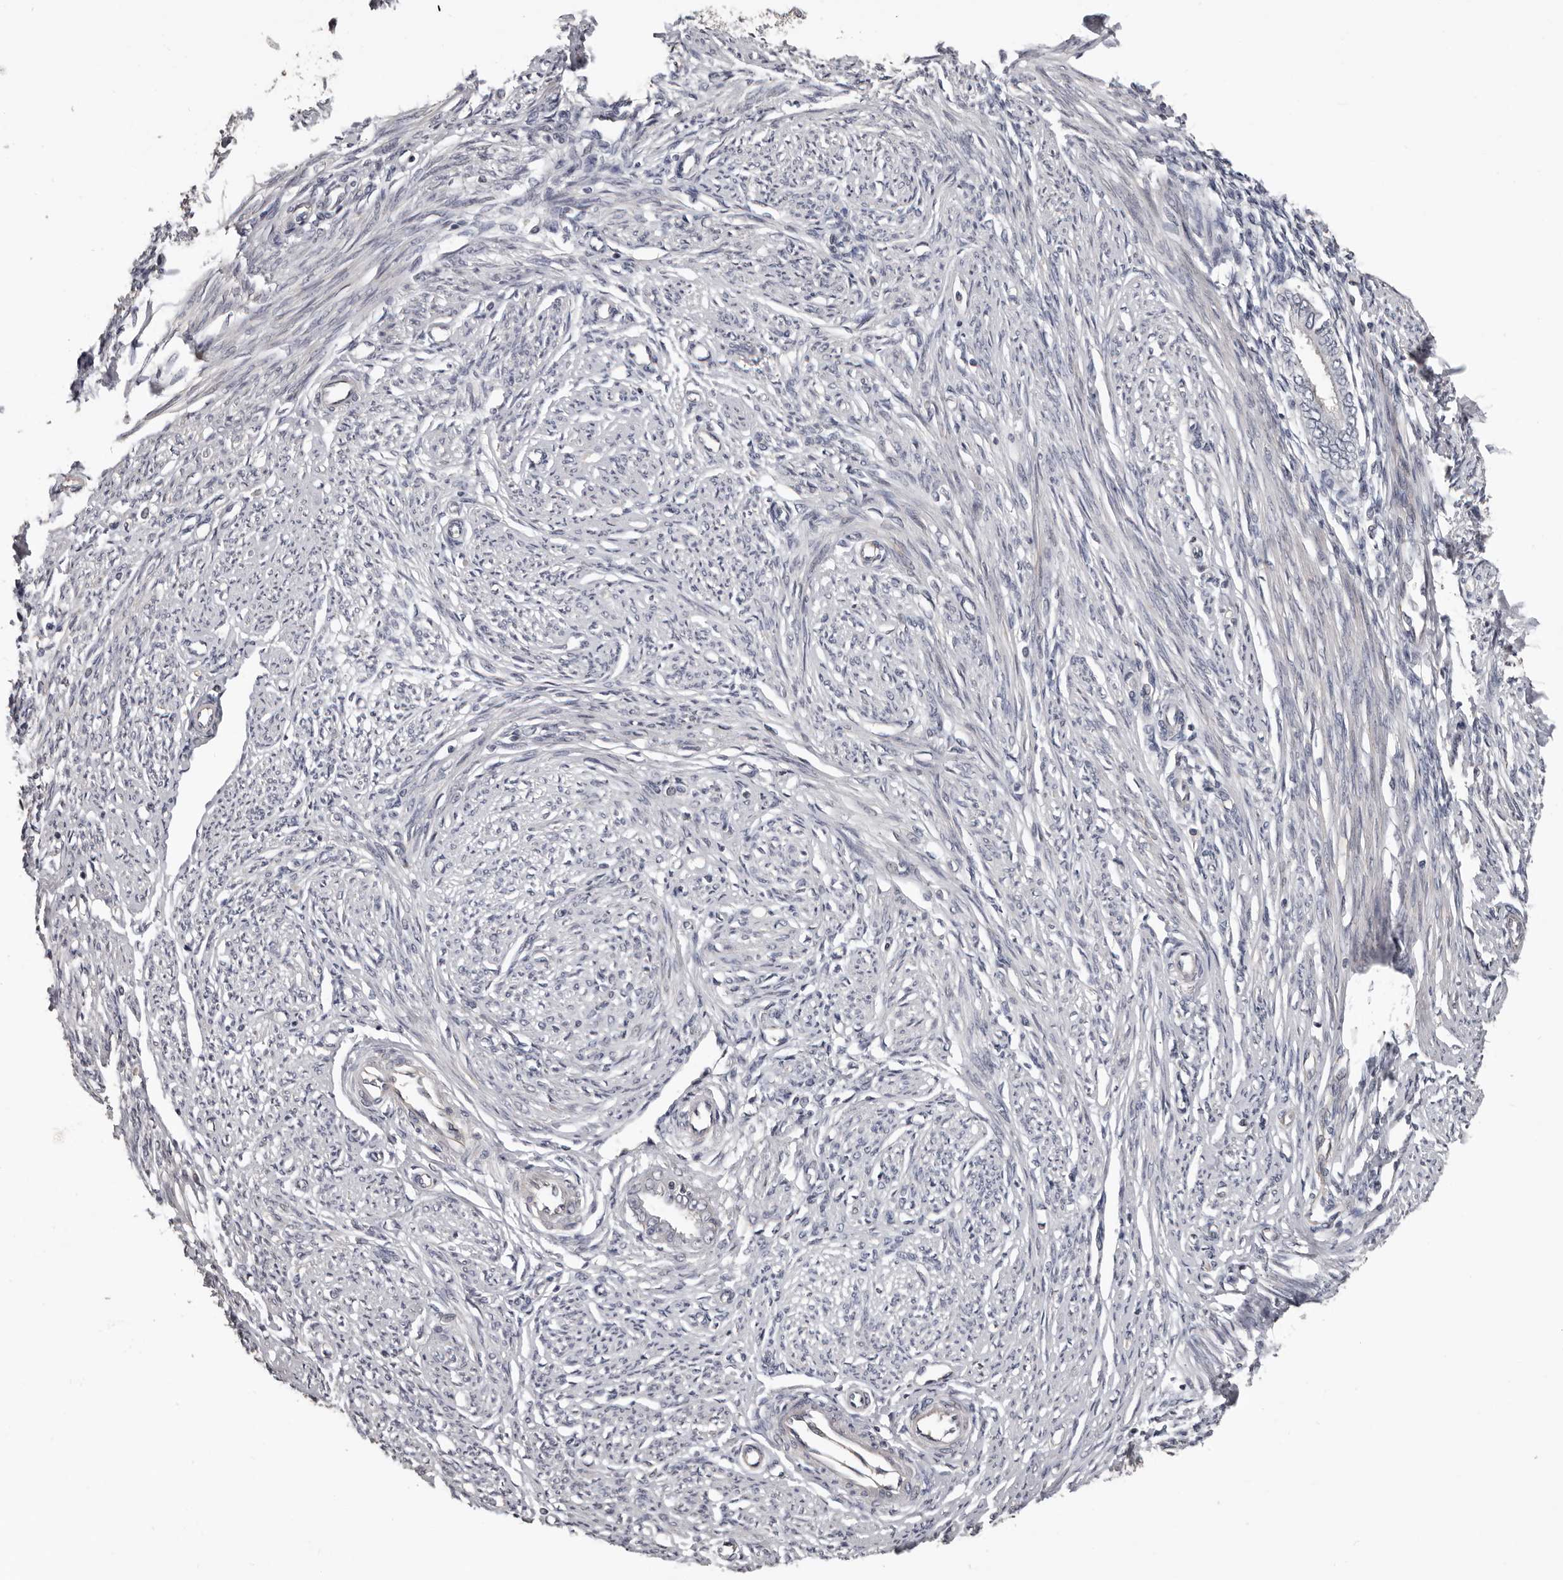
{"staining": {"intensity": "negative", "quantity": "none", "location": "none"}, "tissue": "endometrium", "cell_type": "Cells in endometrial stroma", "image_type": "normal", "snomed": [{"axis": "morphology", "description": "Normal tissue, NOS"}, {"axis": "topography", "description": "Endometrium"}], "caption": "The photomicrograph demonstrates no staining of cells in endometrial stroma in benign endometrium.", "gene": "RNF217", "patient": {"sex": "female", "age": 56}}